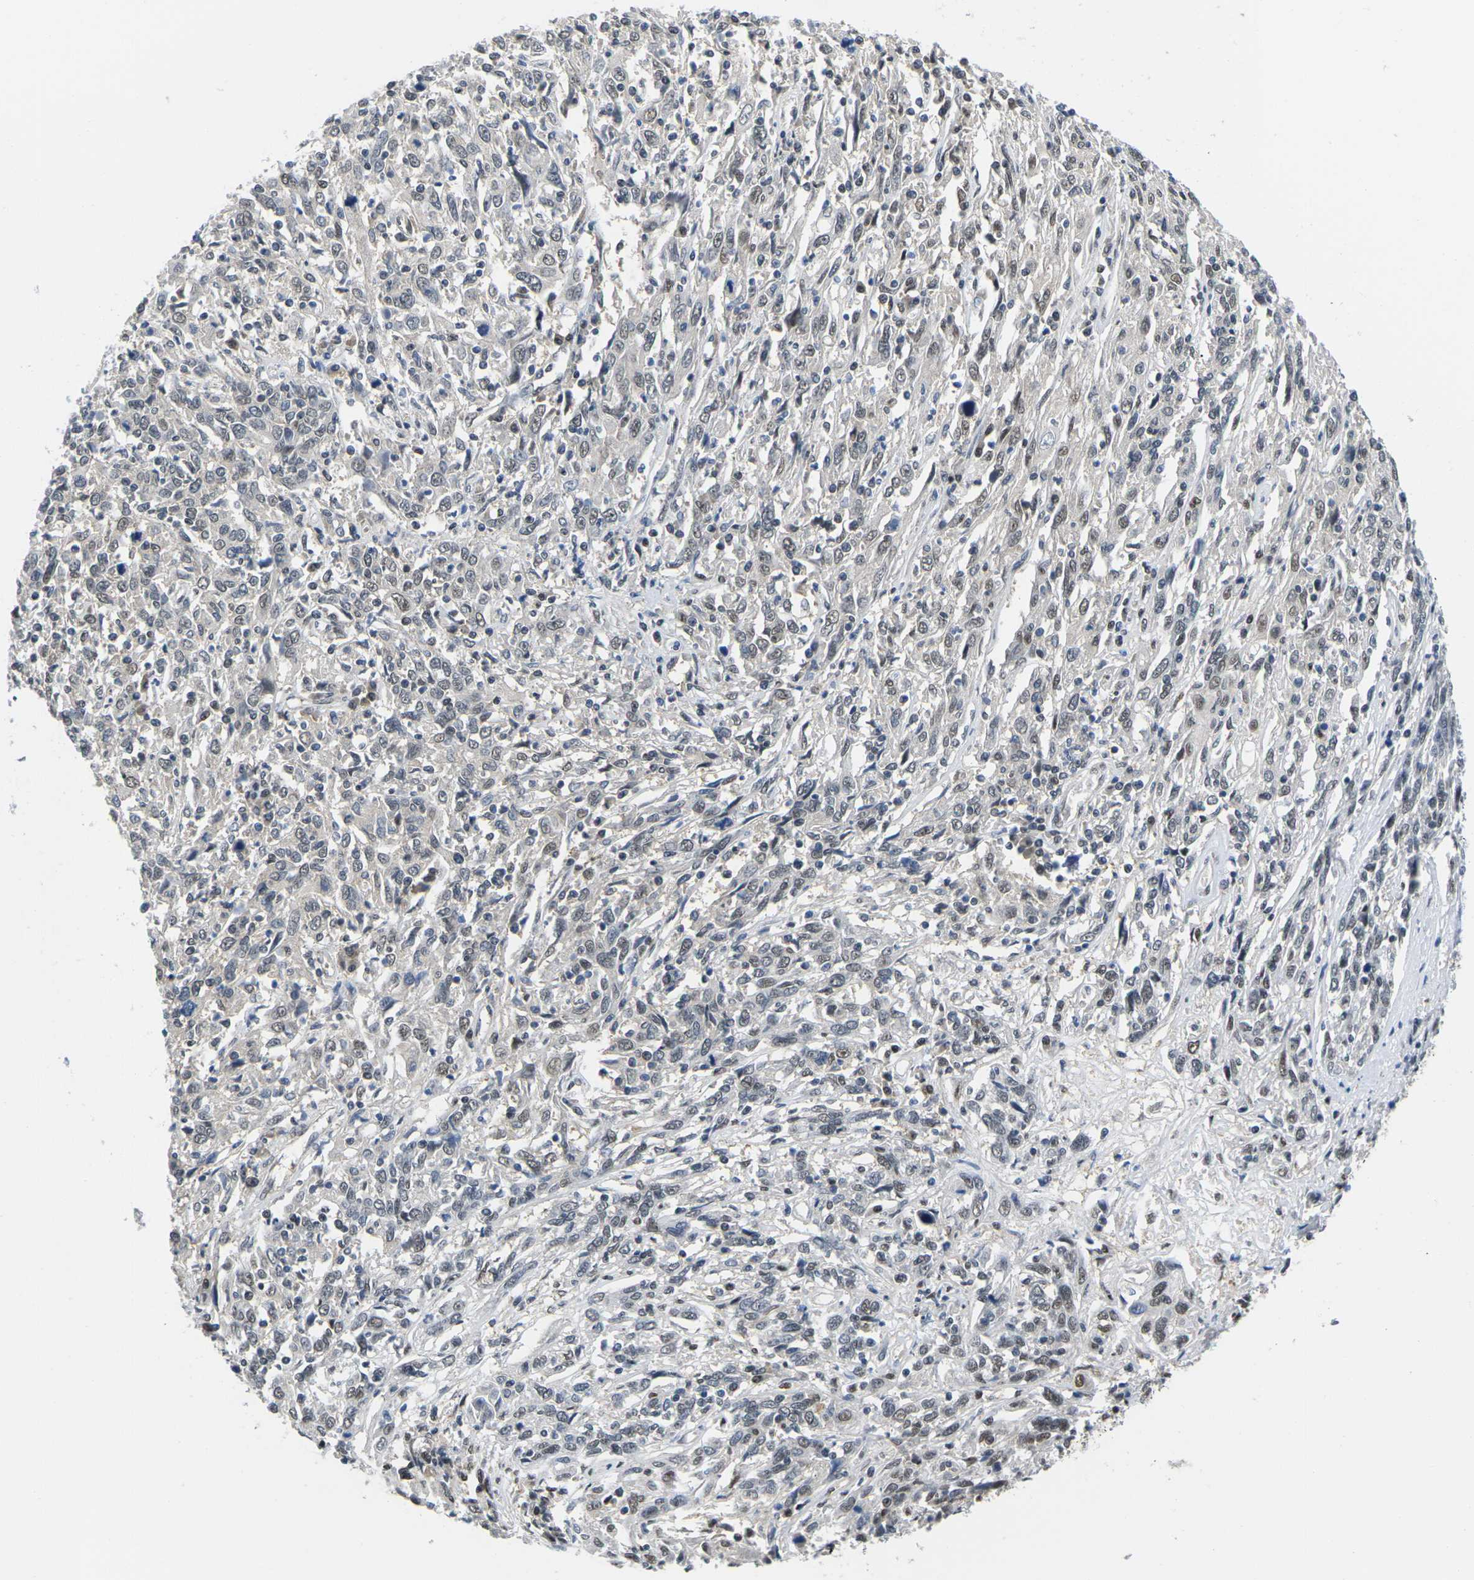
{"staining": {"intensity": "weak", "quantity": "<25%", "location": "nuclear"}, "tissue": "cervical cancer", "cell_type": "Tumor cells", "image_type": "cancer", "snomed": [{"axis": "morphology", "description": "Squamous cell carcinoma, NOS"}, {"axis": "topography", "description": "Cervix"}], "caption": "Tumor cells are negative for protein expression in human cervical squamous cell carcinoma. (Stains: DAB (3,3'-diaminobenzidine) immunohistochemistry (IHC) with hematoxylin counter stain, Microscopy: brightfield microscopy at high magnification).", "gene": "UBA7", "patient": {"sex": "female", "age": 46}}